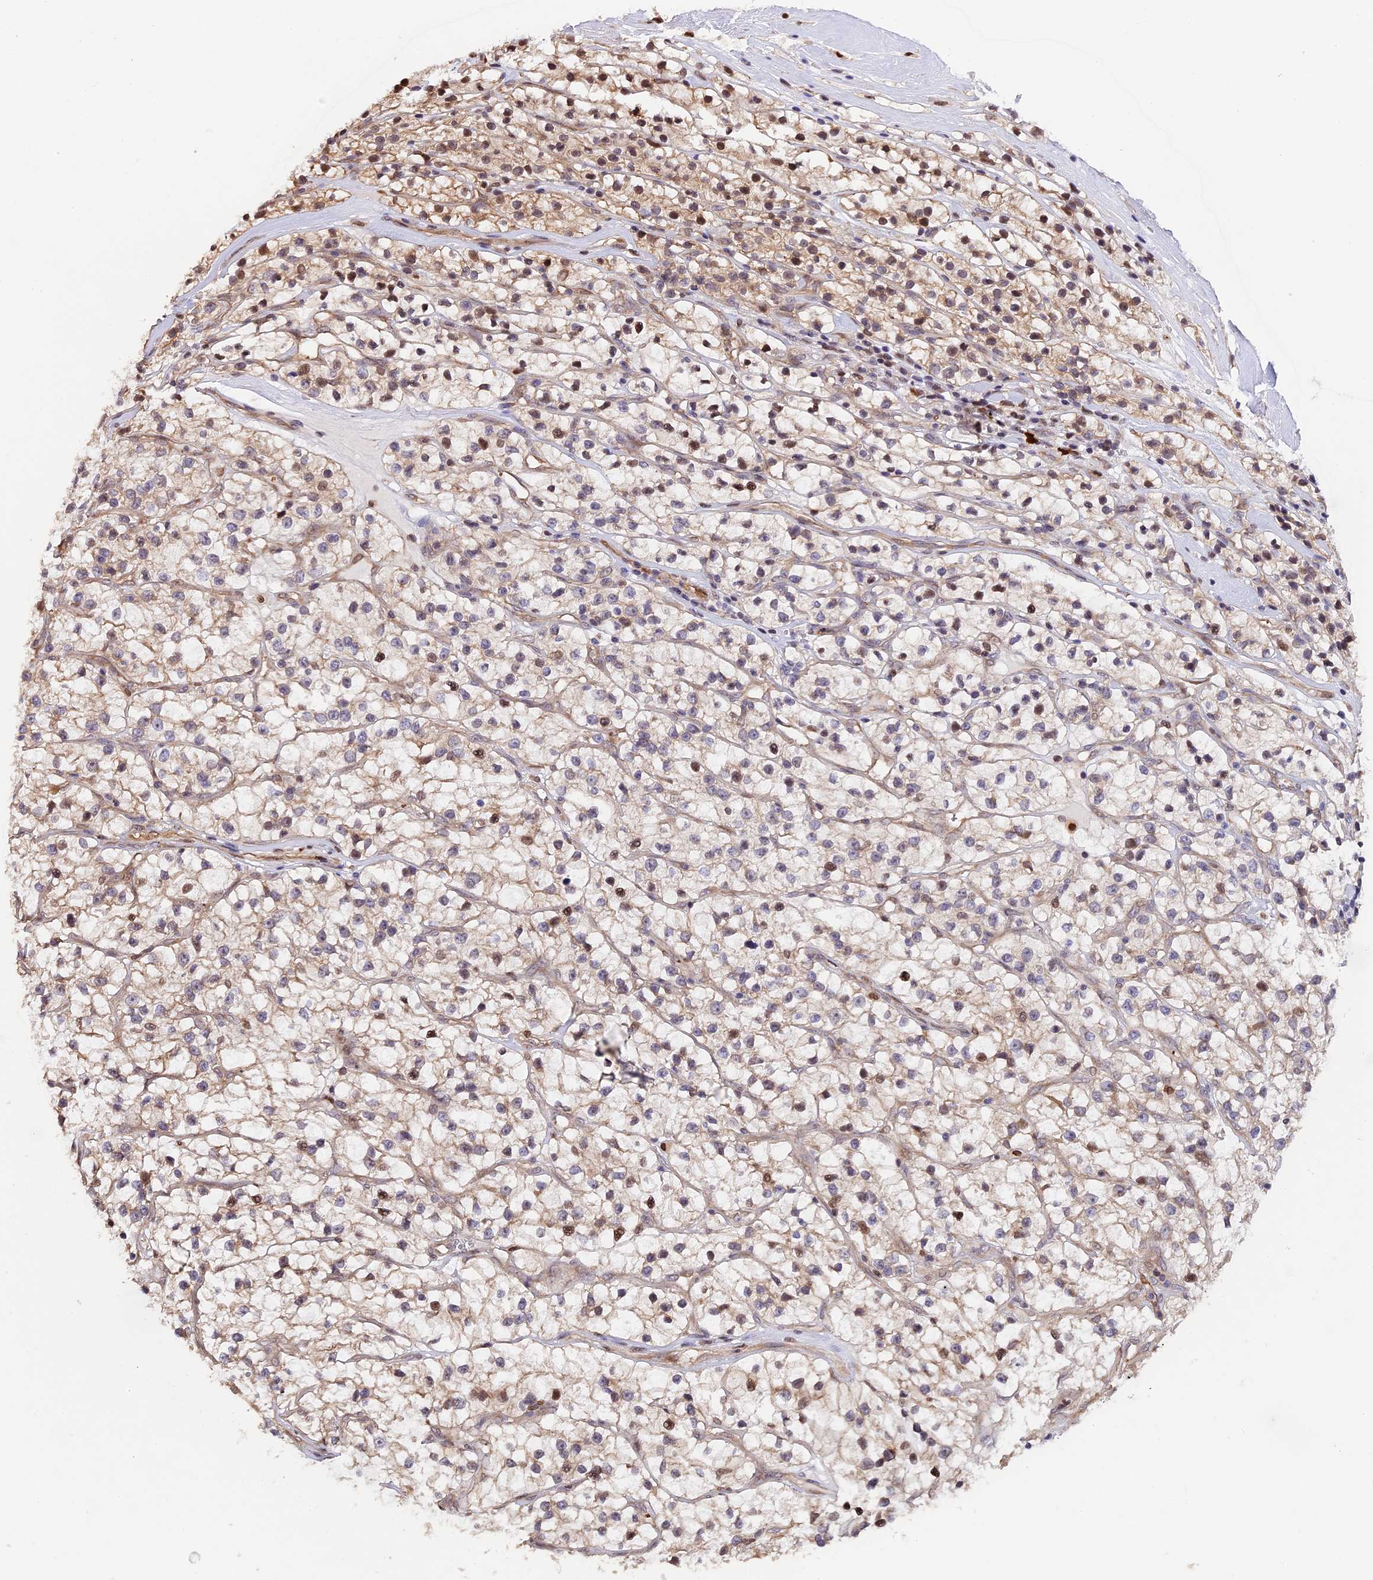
{"staining": {"intensity": "moderate", "quantity": "25%-75%", "location": "cytoplasmic/membranous,nuclear"}, "tissue": "renal cancer", "cell_type": "Tumor cells", "image_type": "cancer", "snomed": [{"axis": "morphology", "description": "Adenocarcinoma, NOS"}, {"axis": "topography", "description": "Kidney"}], "caption": "A brown stain shows moderate cytoplasmic/membranous and nuclear expression of a protein in human renal cancer (adenocarcinoma) tumor cells.", "gene": "HERPUD1", "patient": {"sex": "female", "age": 57}}